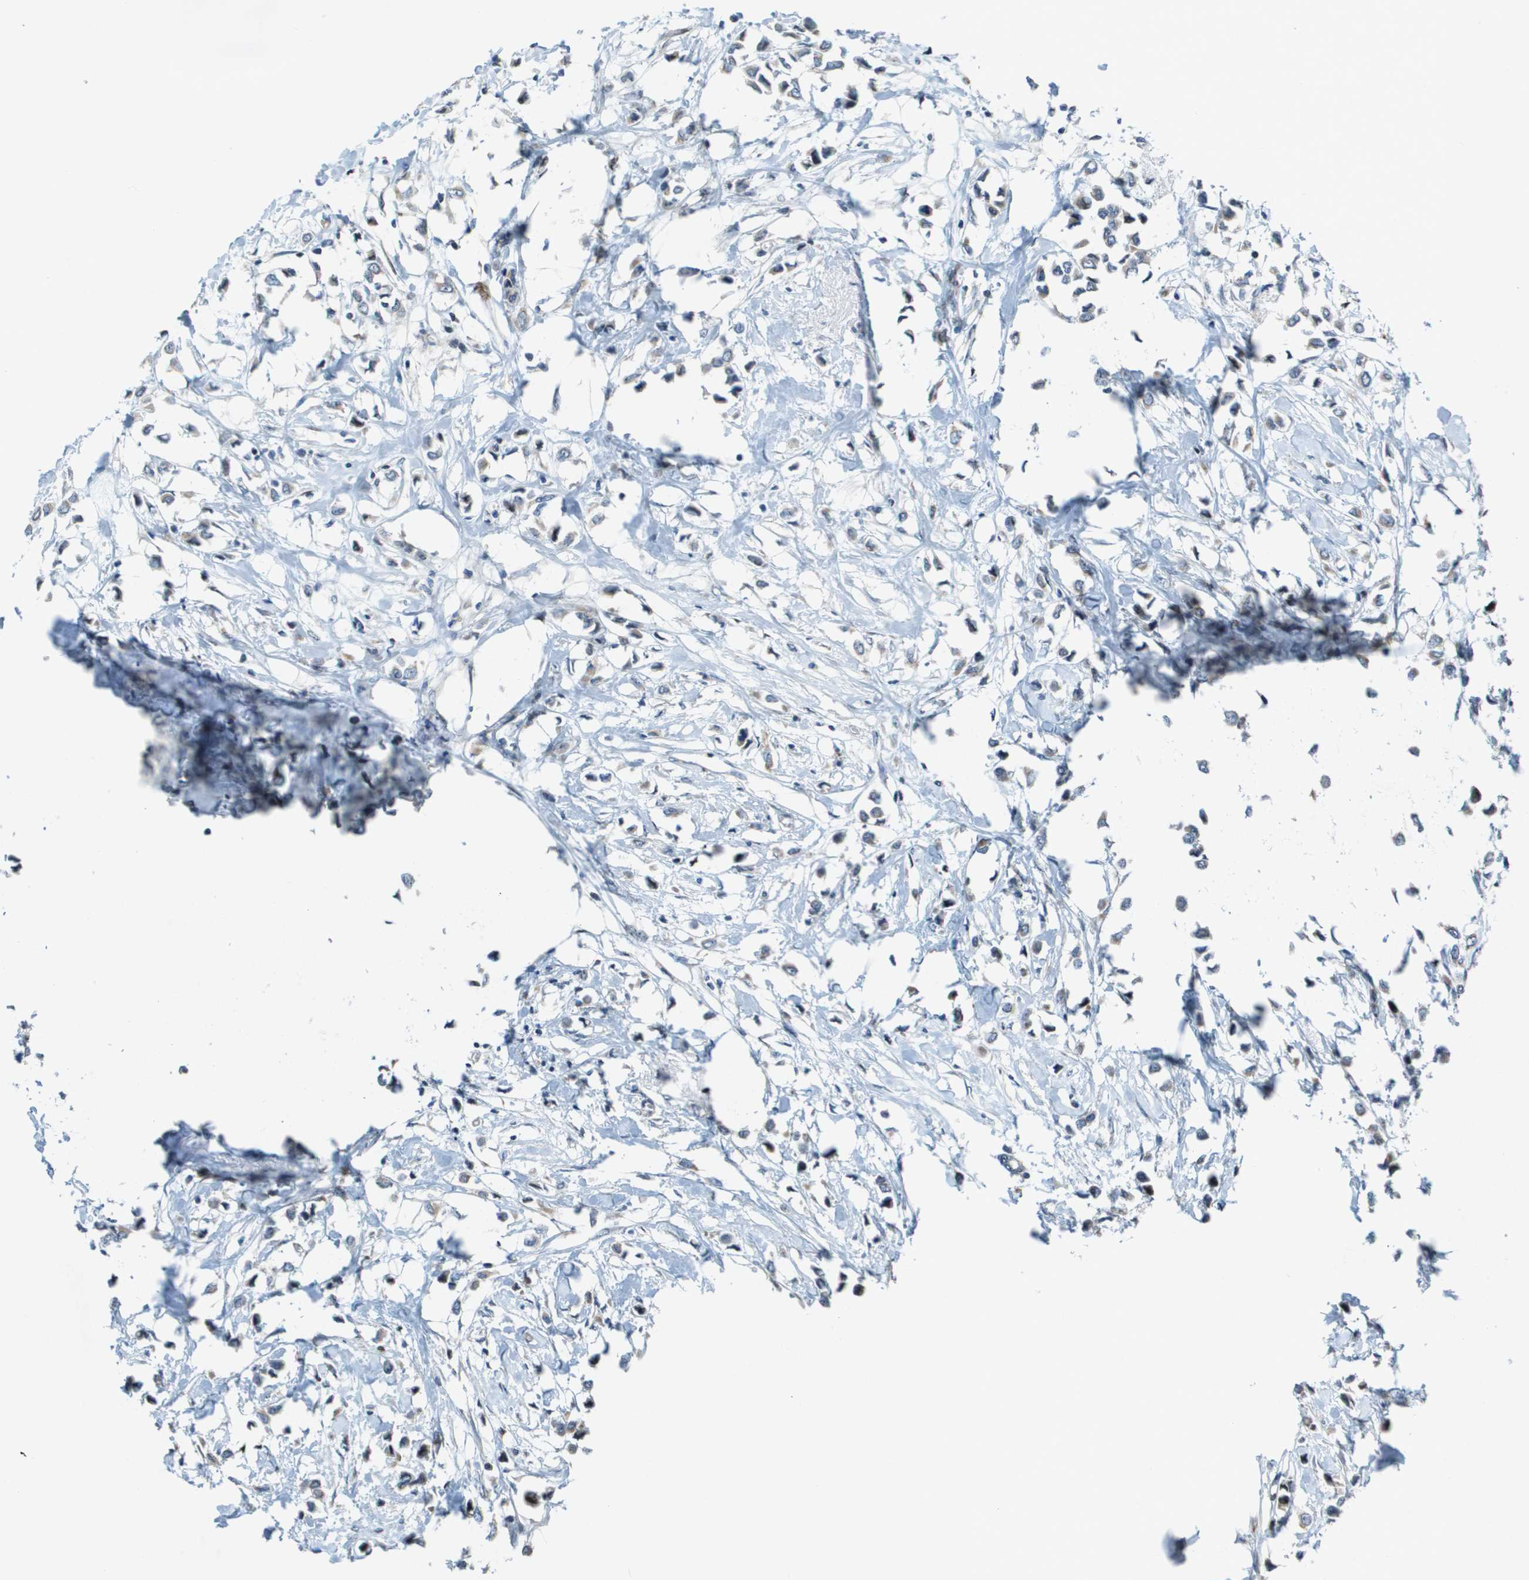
{"staining": {"intensity": "negative", "quantity": "none", "location": "none"}, "tissue": "breast cancer", "cell_type": "Tumor cells", "image_type": "cancer", "snomed": [{"axis": "morphology", "description": "Lobular carcinoma"}, {"axis": "topography", "description": "Breast"}], "caption": "Human lobular carcinoma (breast) stained for a protein using immunohistochemistry reveals no expression in tumor cells.", "gene": "MGAT3", "patient": {"sex": "female", "age": 51}}